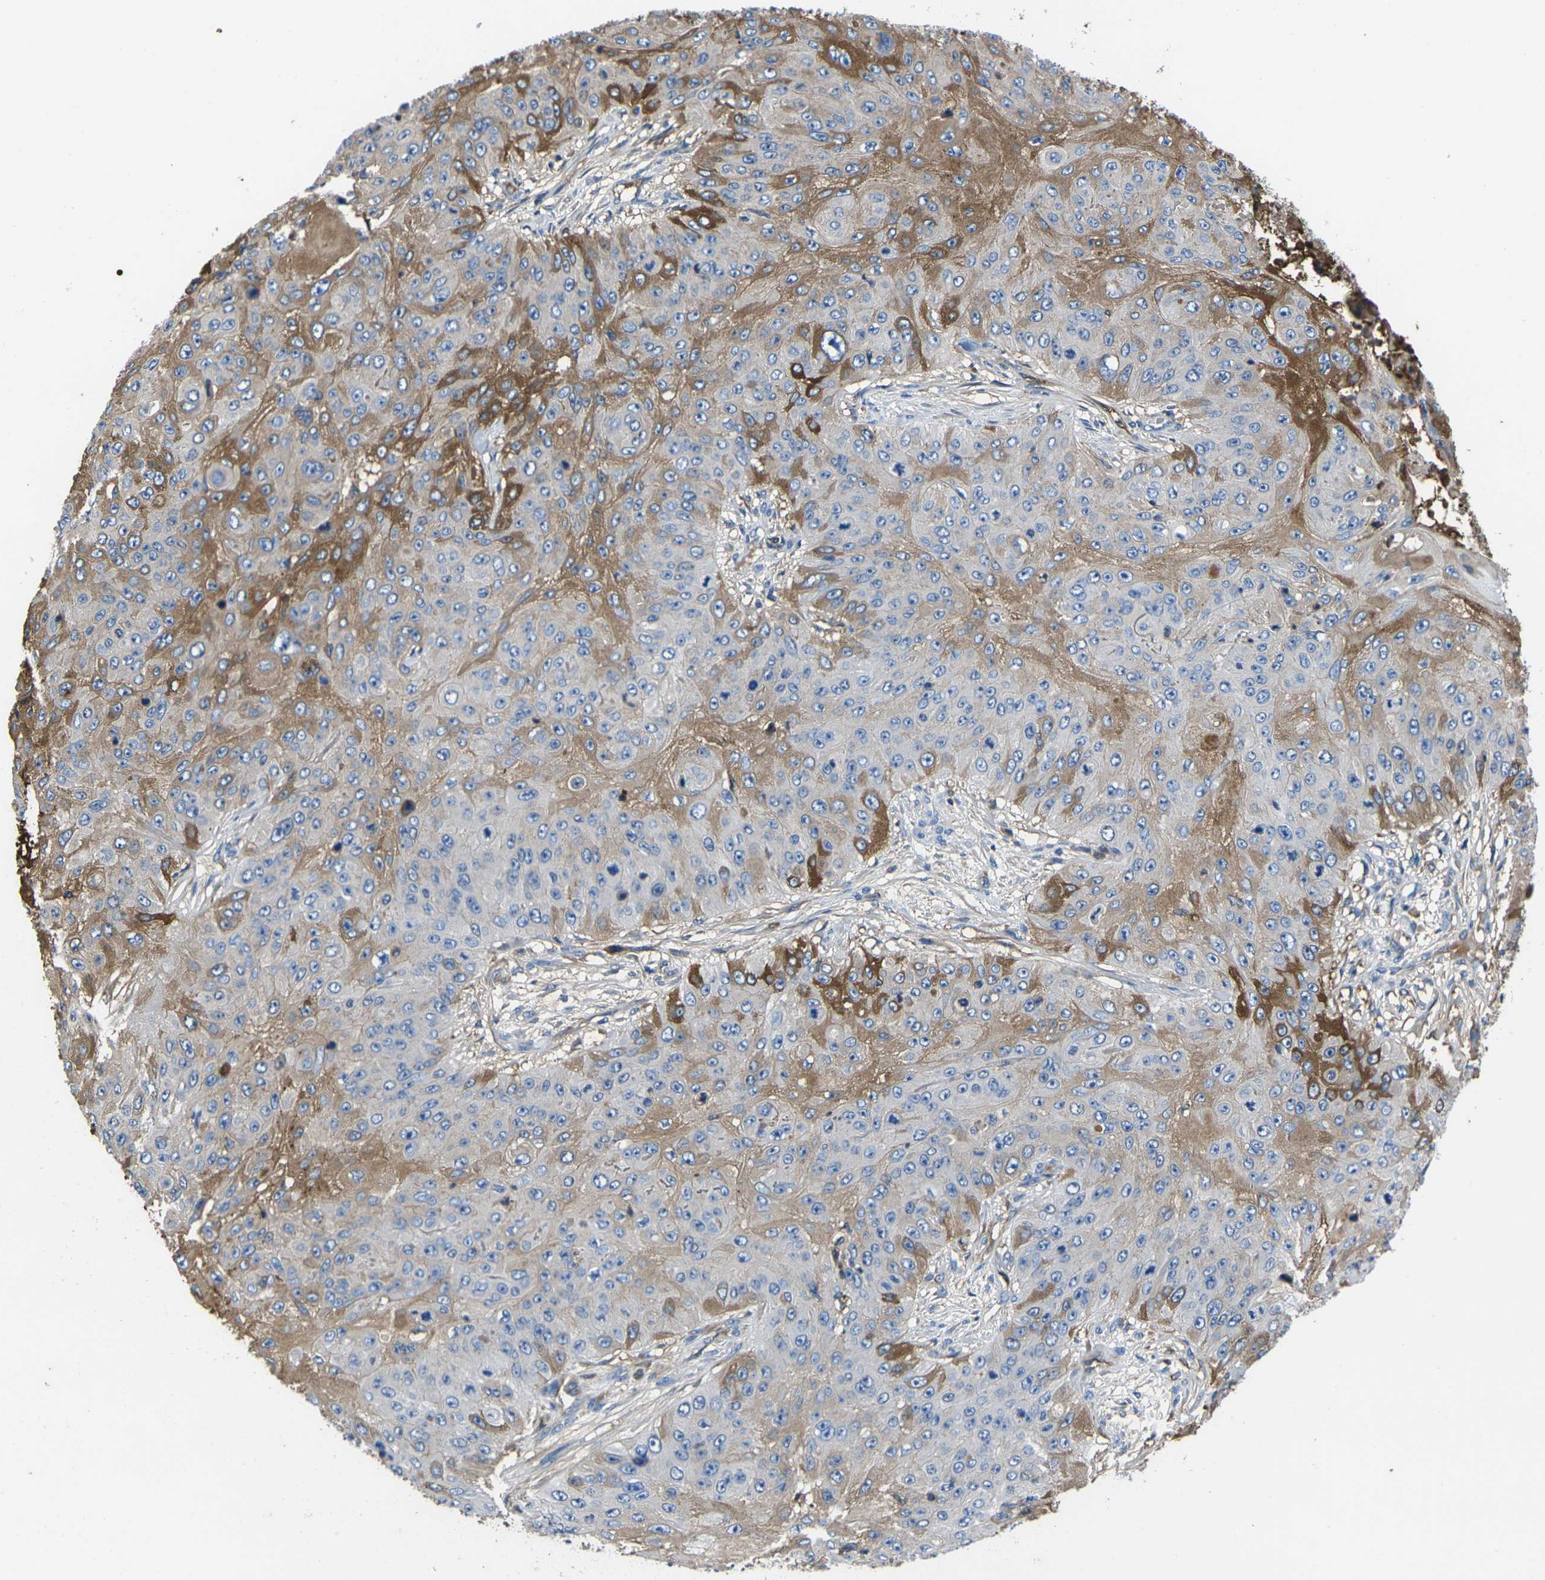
{"staining": {"intensity": "strong", "quantity": "<25%", "location": "cytoplasmic/membranous"}, "tissue": "skin cancer", "cell_type": "Tumor cells", "image_type": "cancer", "snomed": [{"axis": "morphology", "description": "Squamous cell carcinoma, NOS"}, {"axis": "topography", "description": "Skin"}], "caption": "High-power microscopy captured an immunohistochemistry image of squamous cell carcinoma (skin), revealing strong cytoplasmic/membranous expression in approximately <25% of tumor cells. The staining is performed using DAB (3,3'-diaminobenzidine) brown chromogen to label protein expression. The nuclei are counter-stained blue using hematoxylin.", "gene": "GREM2", "patient": {"sex": "female", "age": 80}}